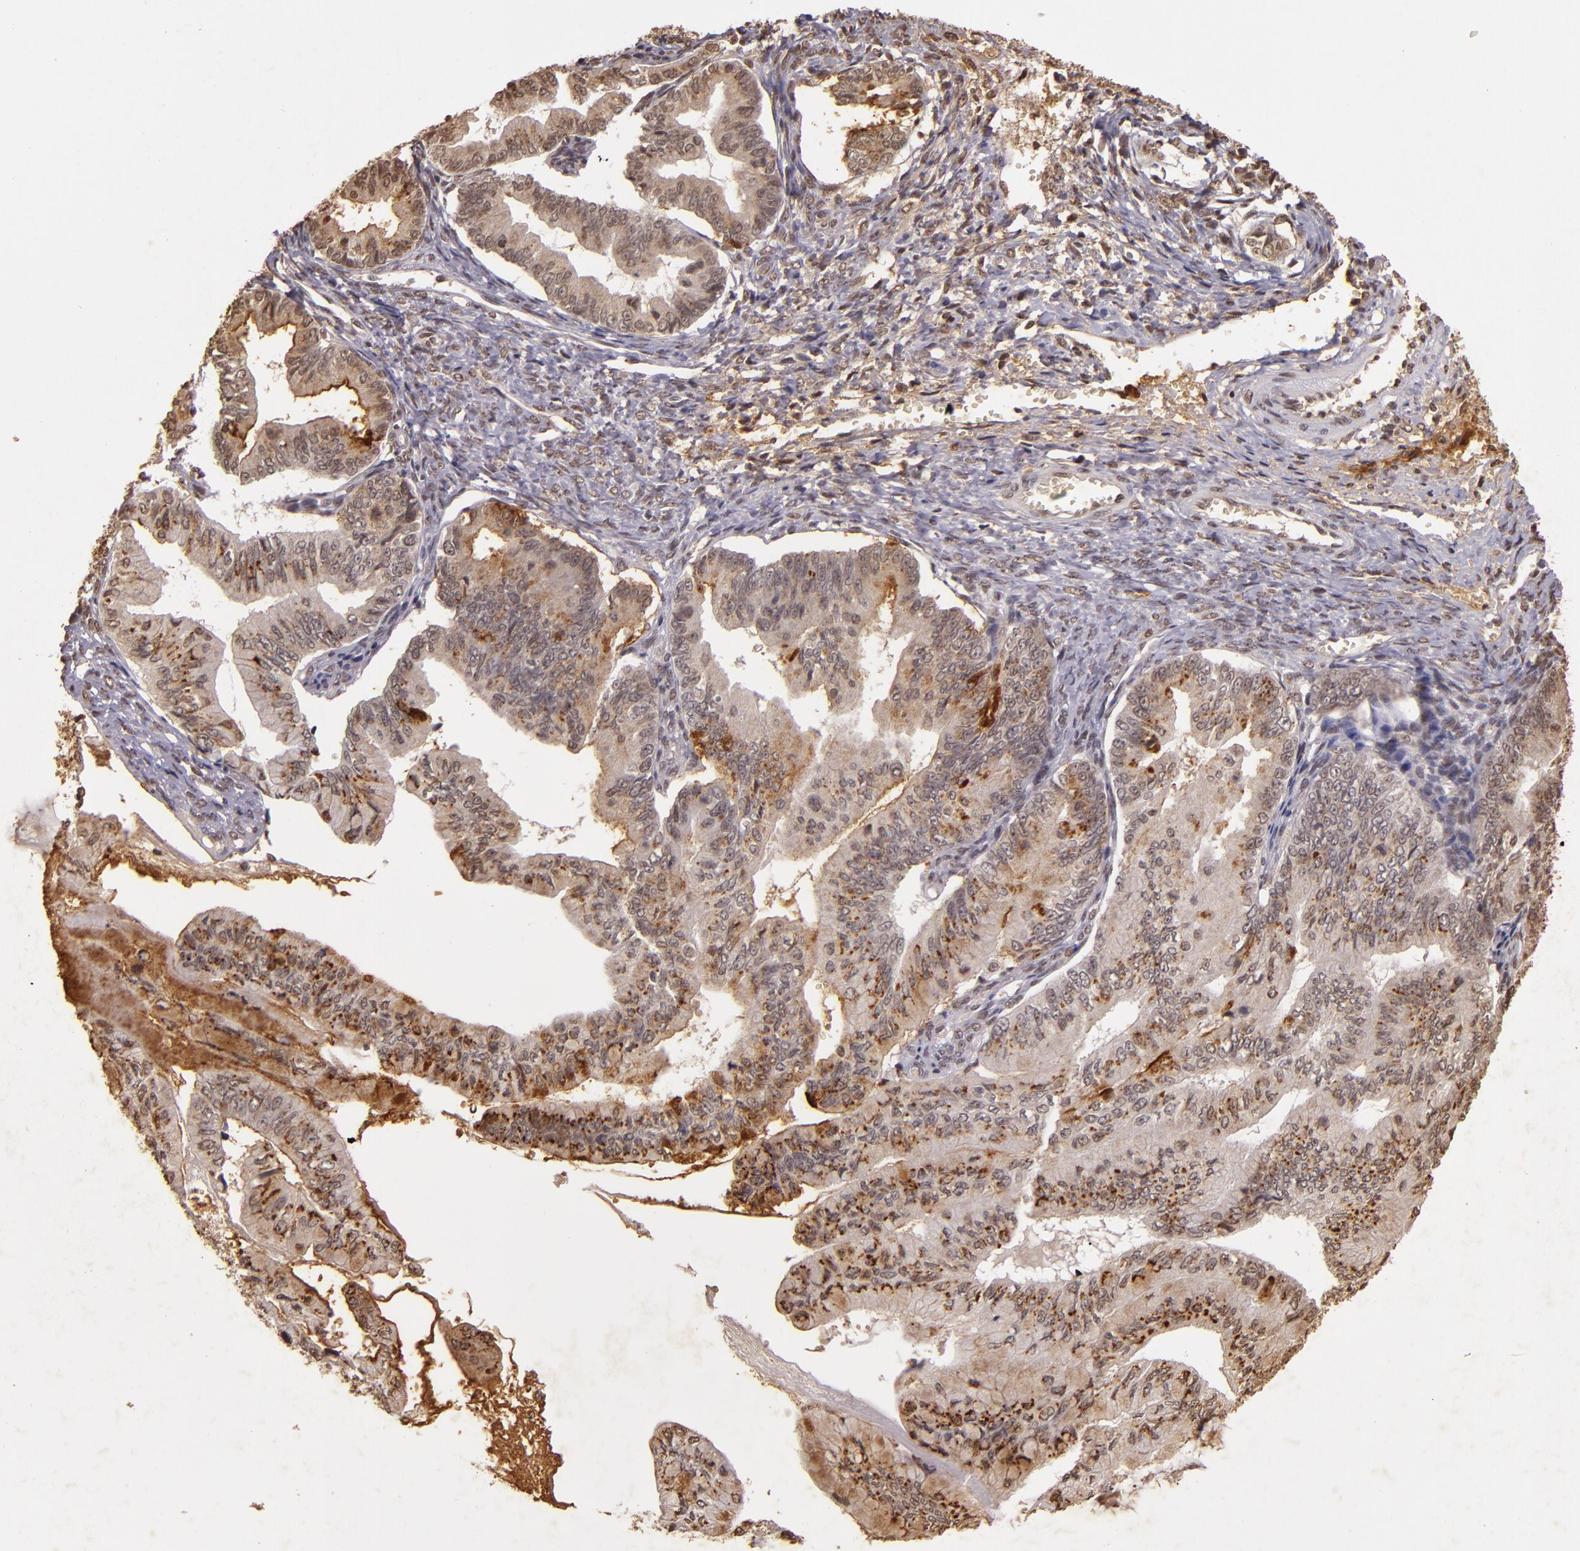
{"staining": {"intensity": "weak", "quantity": ">75%", "location": "cytoplasmic/membranous,nuclear"}, "tissue": "ovarian cancer", "cell_type": "Tumor cells", "image_type": "cancer", "snomed": [{"axis": "morphology", "description": "Cystadenocarcinoma, mucinous, NOS"}, {"axis": "topography", "description": "Ovary"}], "caption": "Immunohistochemical staining of ovarian mucinous cystadenocarcinoma shows low levels of weak cytoplasmic/membranous and nuclear staining in about >75% of tumor cells. The staining was performed using DAB (3,3'-diaminobenzidine), with brown indicating positive protein expression. Nuclei are stained blue with hematoxylin.", "gene": "CUL1", "patient": {"sex": "female", "age": 36}}